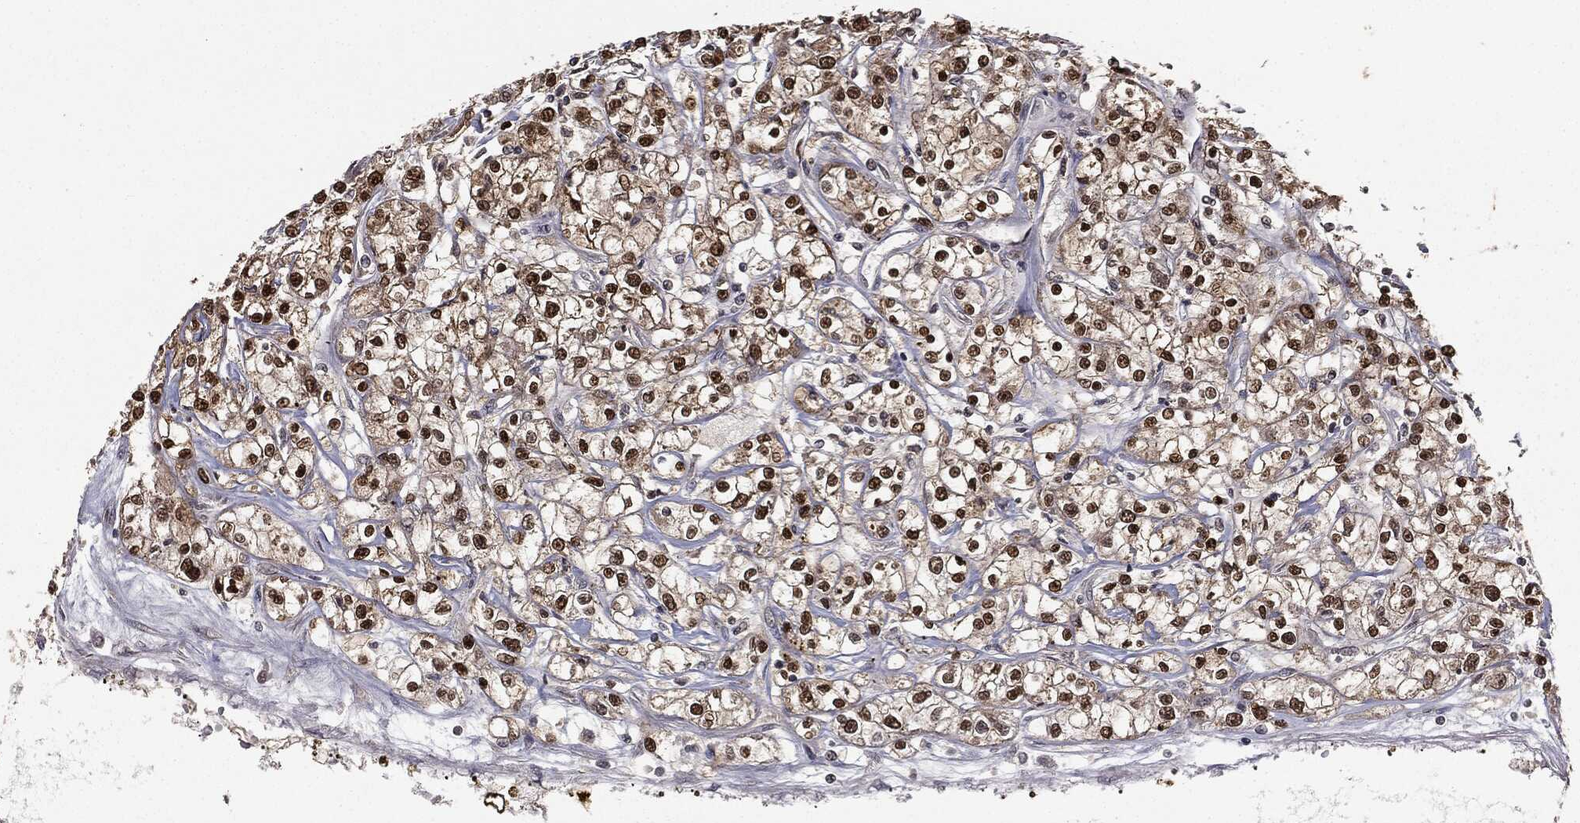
{"staining": {"intensity": "strong", "quantity": ">75%", "location": "cytoplasmic/membranous,nuclear"}, "tissue": "renal cancer", "cell_type": "Tumor cells", "image_type": "cancer", "snomed": [{"axis": "morphology", "description": "Adenocarcinoma, NOS"}, {"axis": "topography", "description": "Kidney"}], "caption": "Strong cytoplasmic/membranous and nuclear expression for a protein is appreciated in about >75% of tumor cells of renal cancer (adenocarcinoma) using immunohistochemistry (IHC).", "gene": "ZNHIT6", "patient": {"sex": "female", "age": 59}}